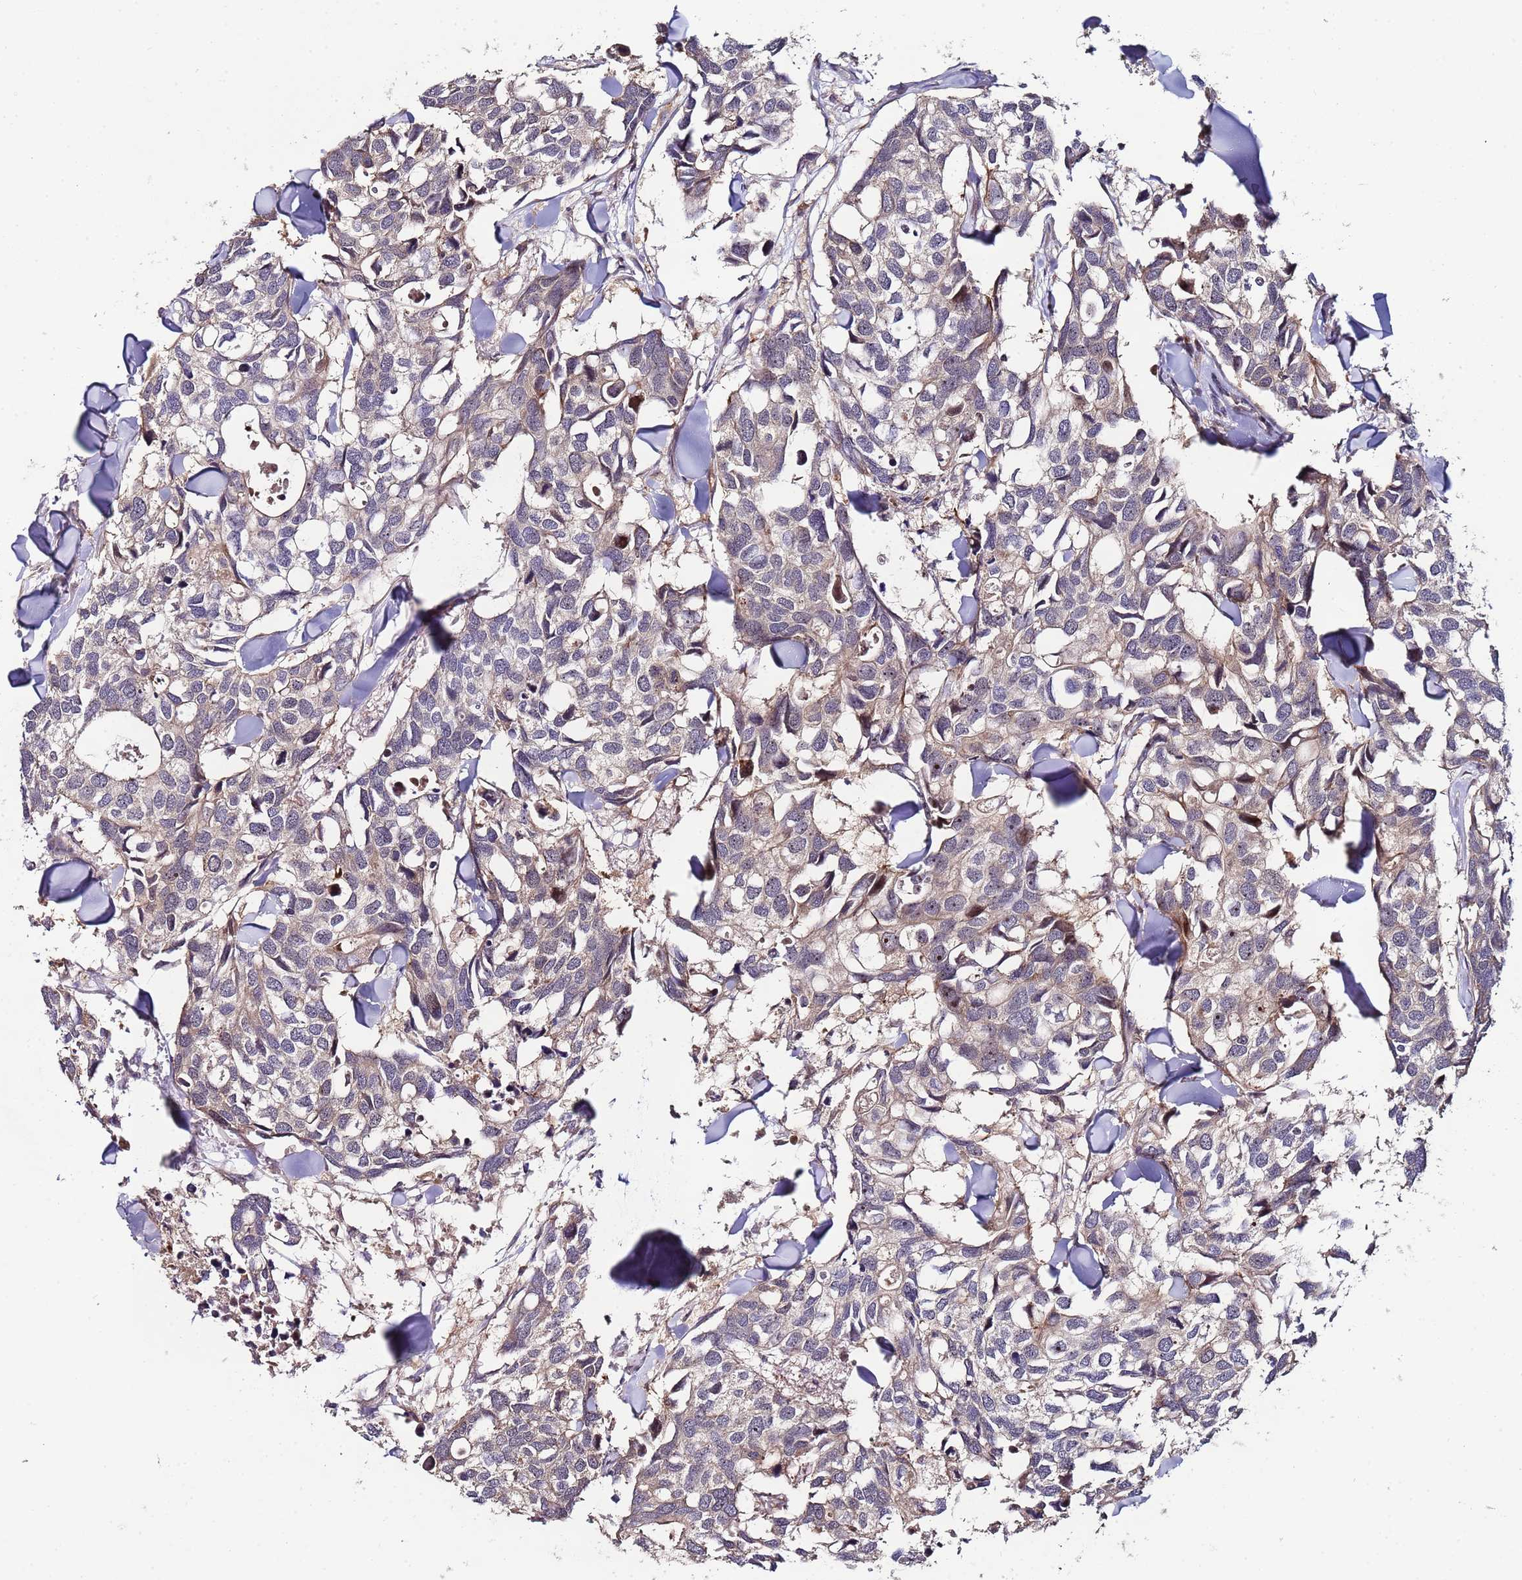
{"staining": {"intensity": "weak", "quantity": "<25%", "location": "cytoplasmic/membranous,nuclear"}, "tissue": "breast cancer", "cell_type": "Tumor cells", "image_type": "cancer", "snomed": [{"axis": "morphology", "description": "Duct carcinoma"}, {"axis": "topography", "description": "Breast"}], "caption": "The histopathology image shows no significant positivity in tumor cells of breast cancer (infiltrating ductal carcinoma).", "gene": "KRI1", "patient": {"sex": "female", "age": 83}}